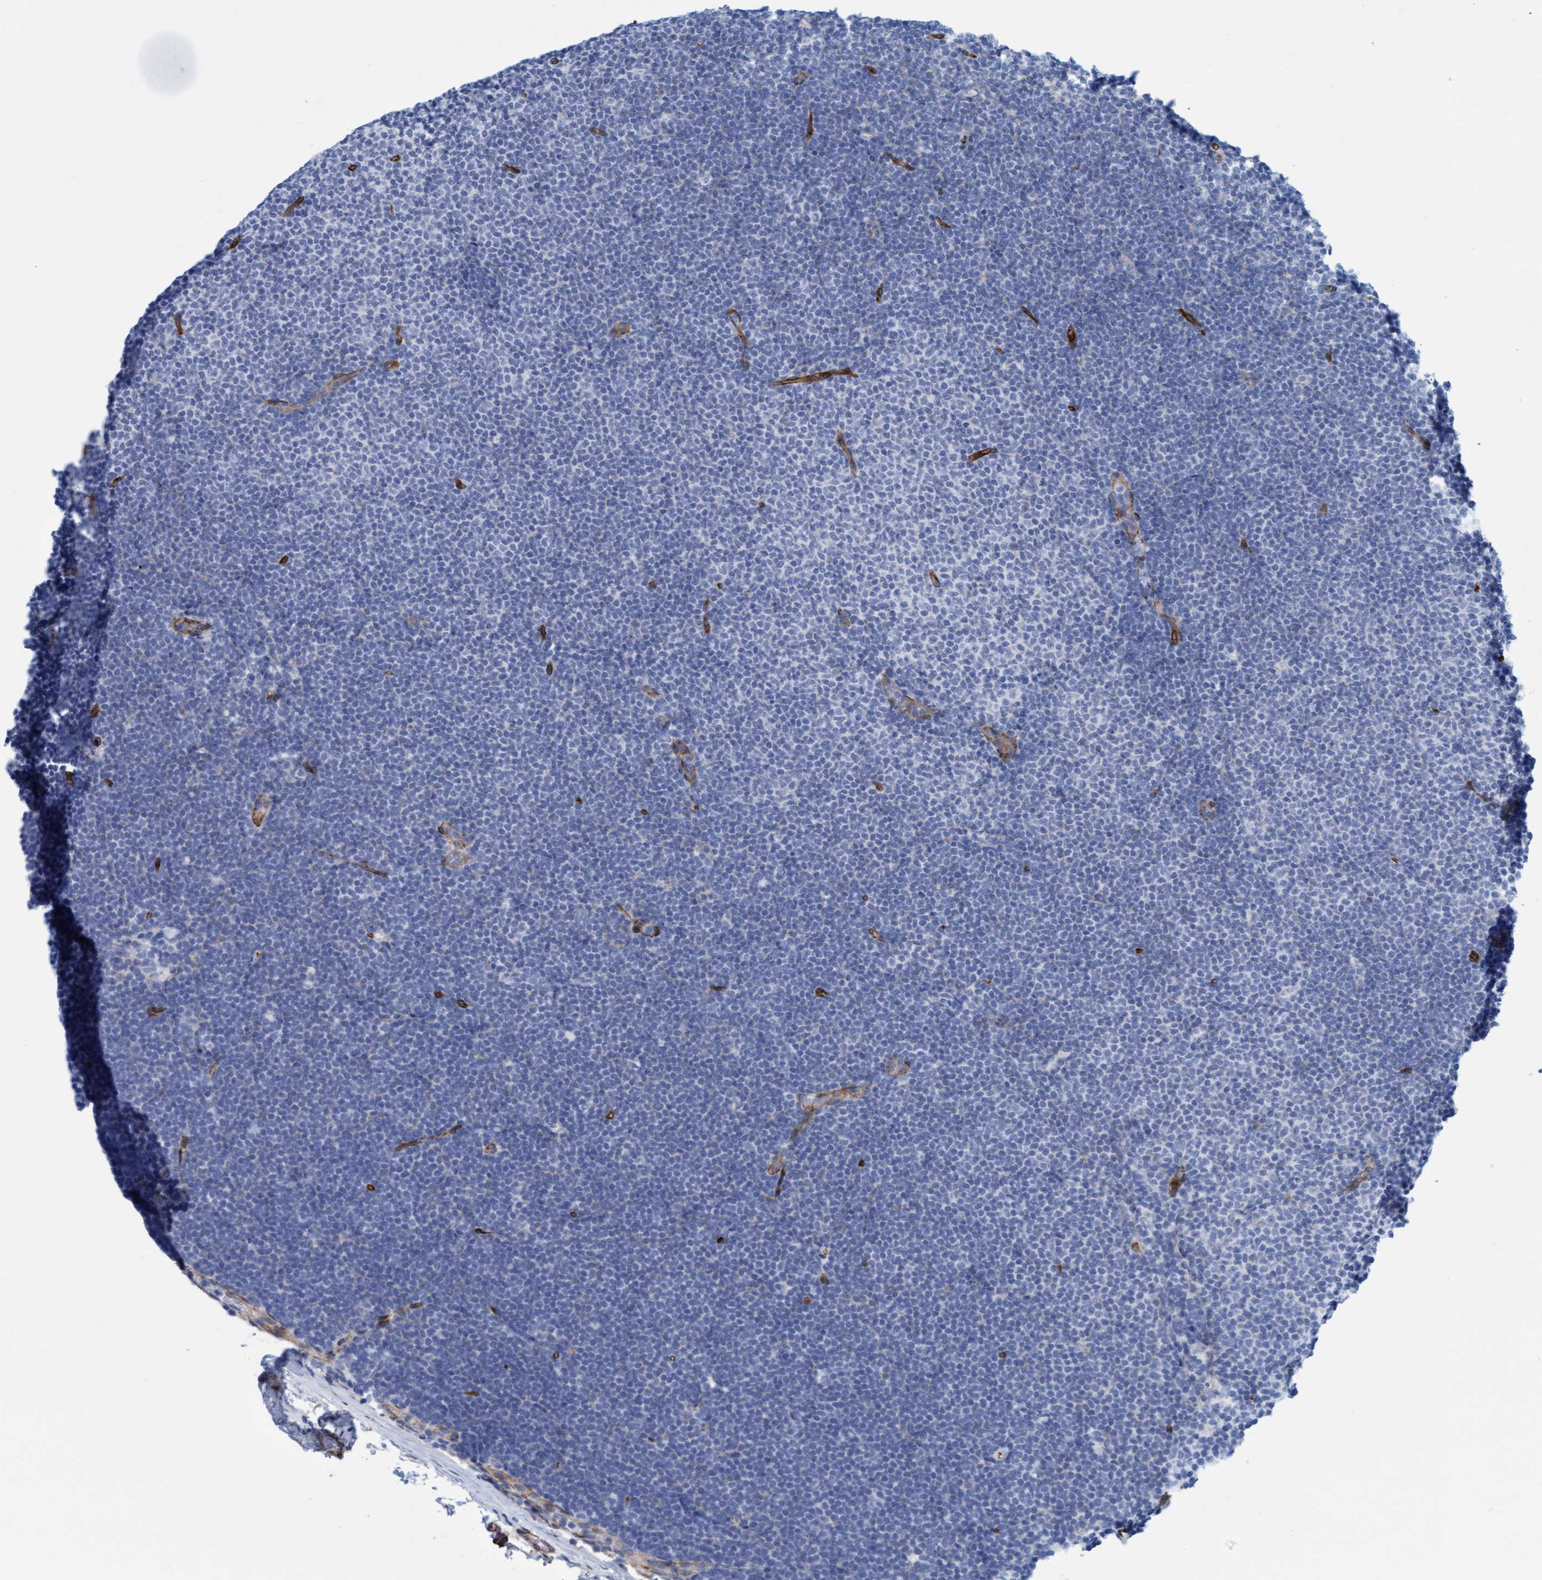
{"staining": {"intensity": "negative", "quantity": "none", "location": "none"}, "tissue": "lymphoma", "cell_type": "Tumor cells", "image_type": "cancer", "snomed": [{"axis": "morphology", "description": "Malignant lymphoma, non-Hodgkin's type, Low grade"}, {"axis": "topography", "description": "Lymph node"}], "caption": "Tumor cells are negative for protein expression in human lymphoma.", "gene": "MTFR1", "patient": {"sex": "female", "age": 53}}